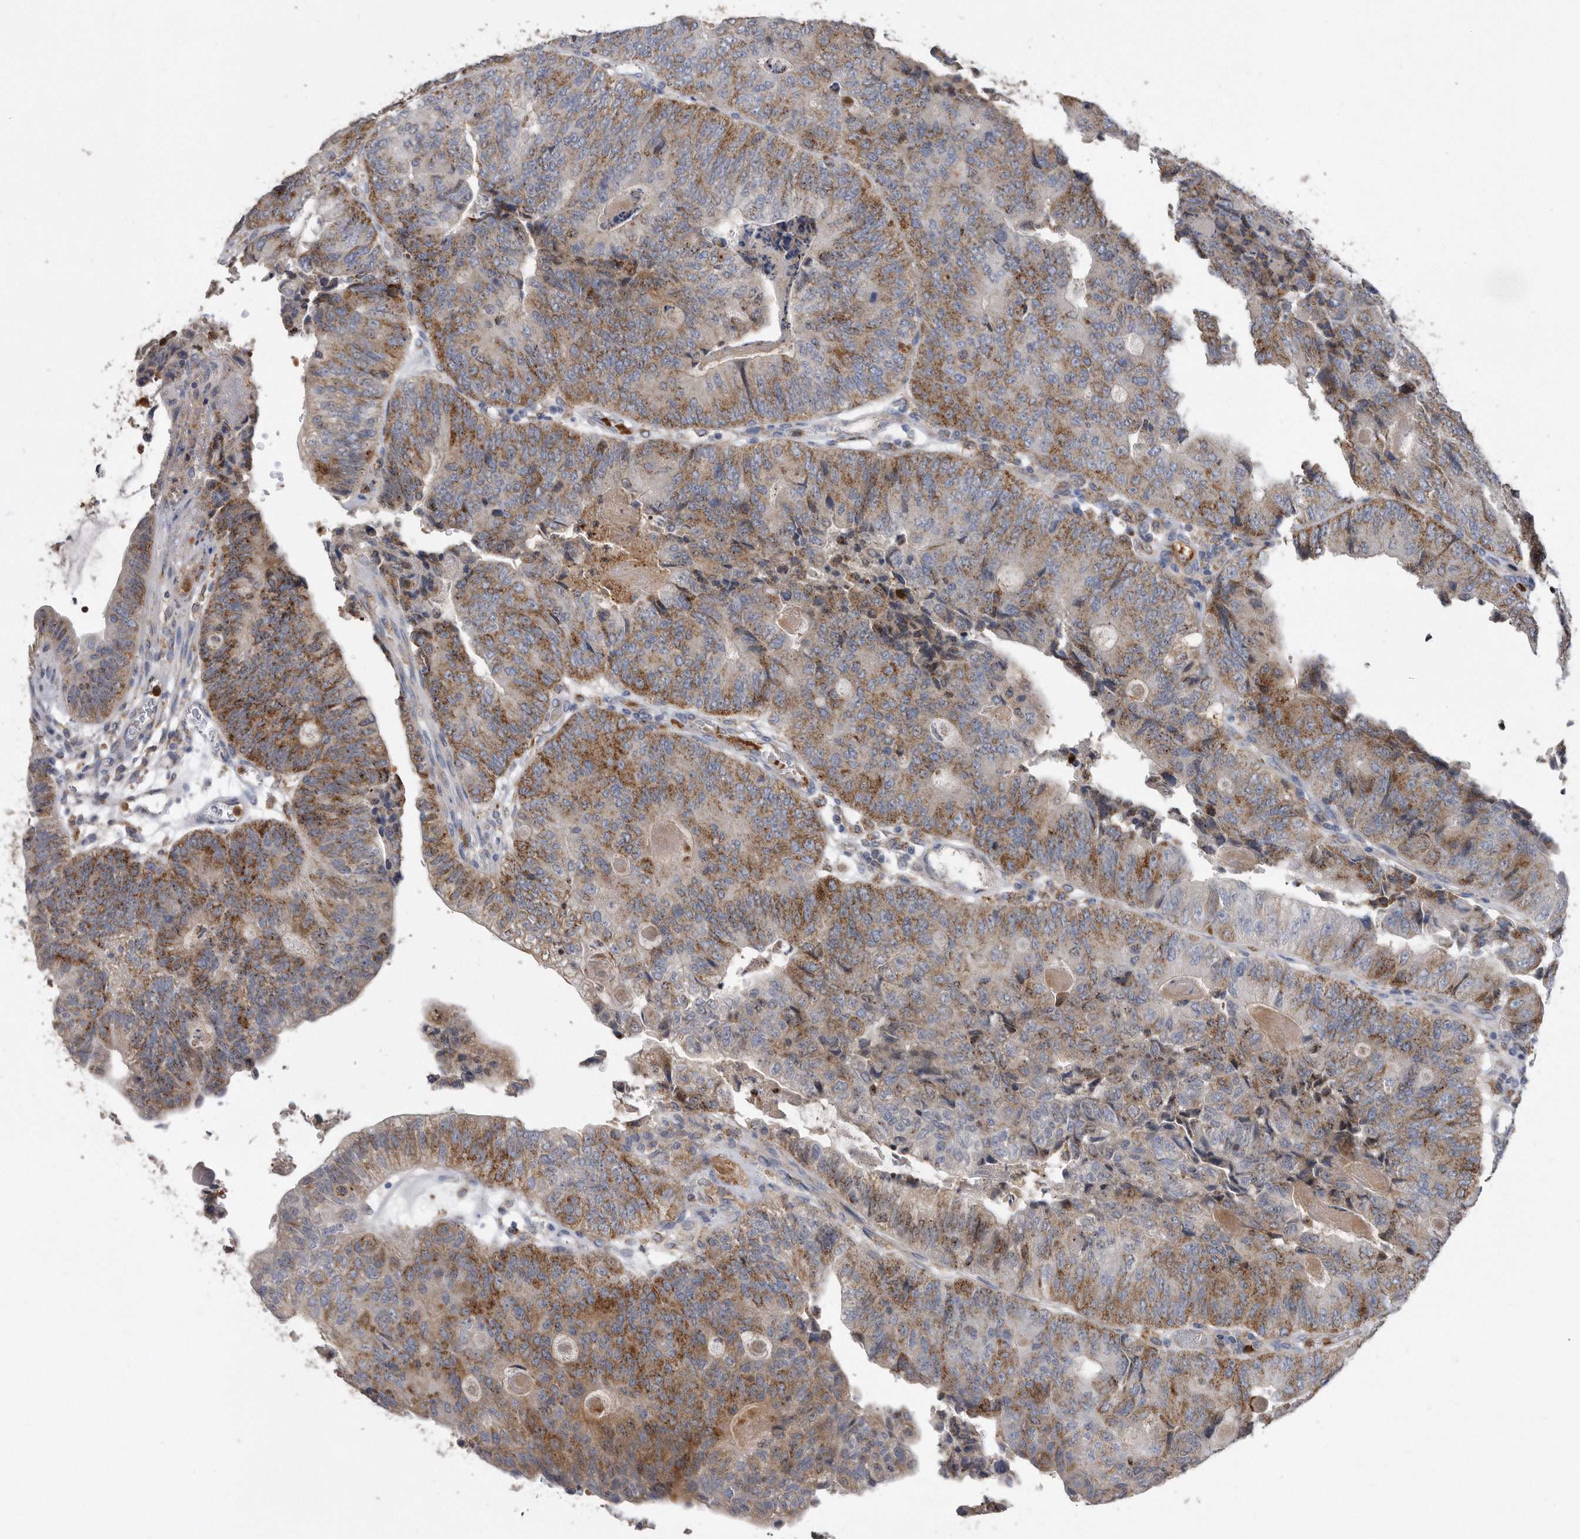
{"staining": {"intensity": "moderate", "quantity": ">75%", "location": "cytoplasmic/membranous"}, "tissue": "colorectal cancer", "cell_type": "Tumor cells", "image_type": "cancer", "snomed": [{"axis": "morphology", "description": "Adenocarcinoma, NOS"}, {"axis": "topography", "description": "Colon"}], "caption": "Human colorectal cancer stained with a protein marker displays moderate staining in tumor cells.", "gene": "CRISPLD2", "patient": {"sex": "female", "age": 67}}